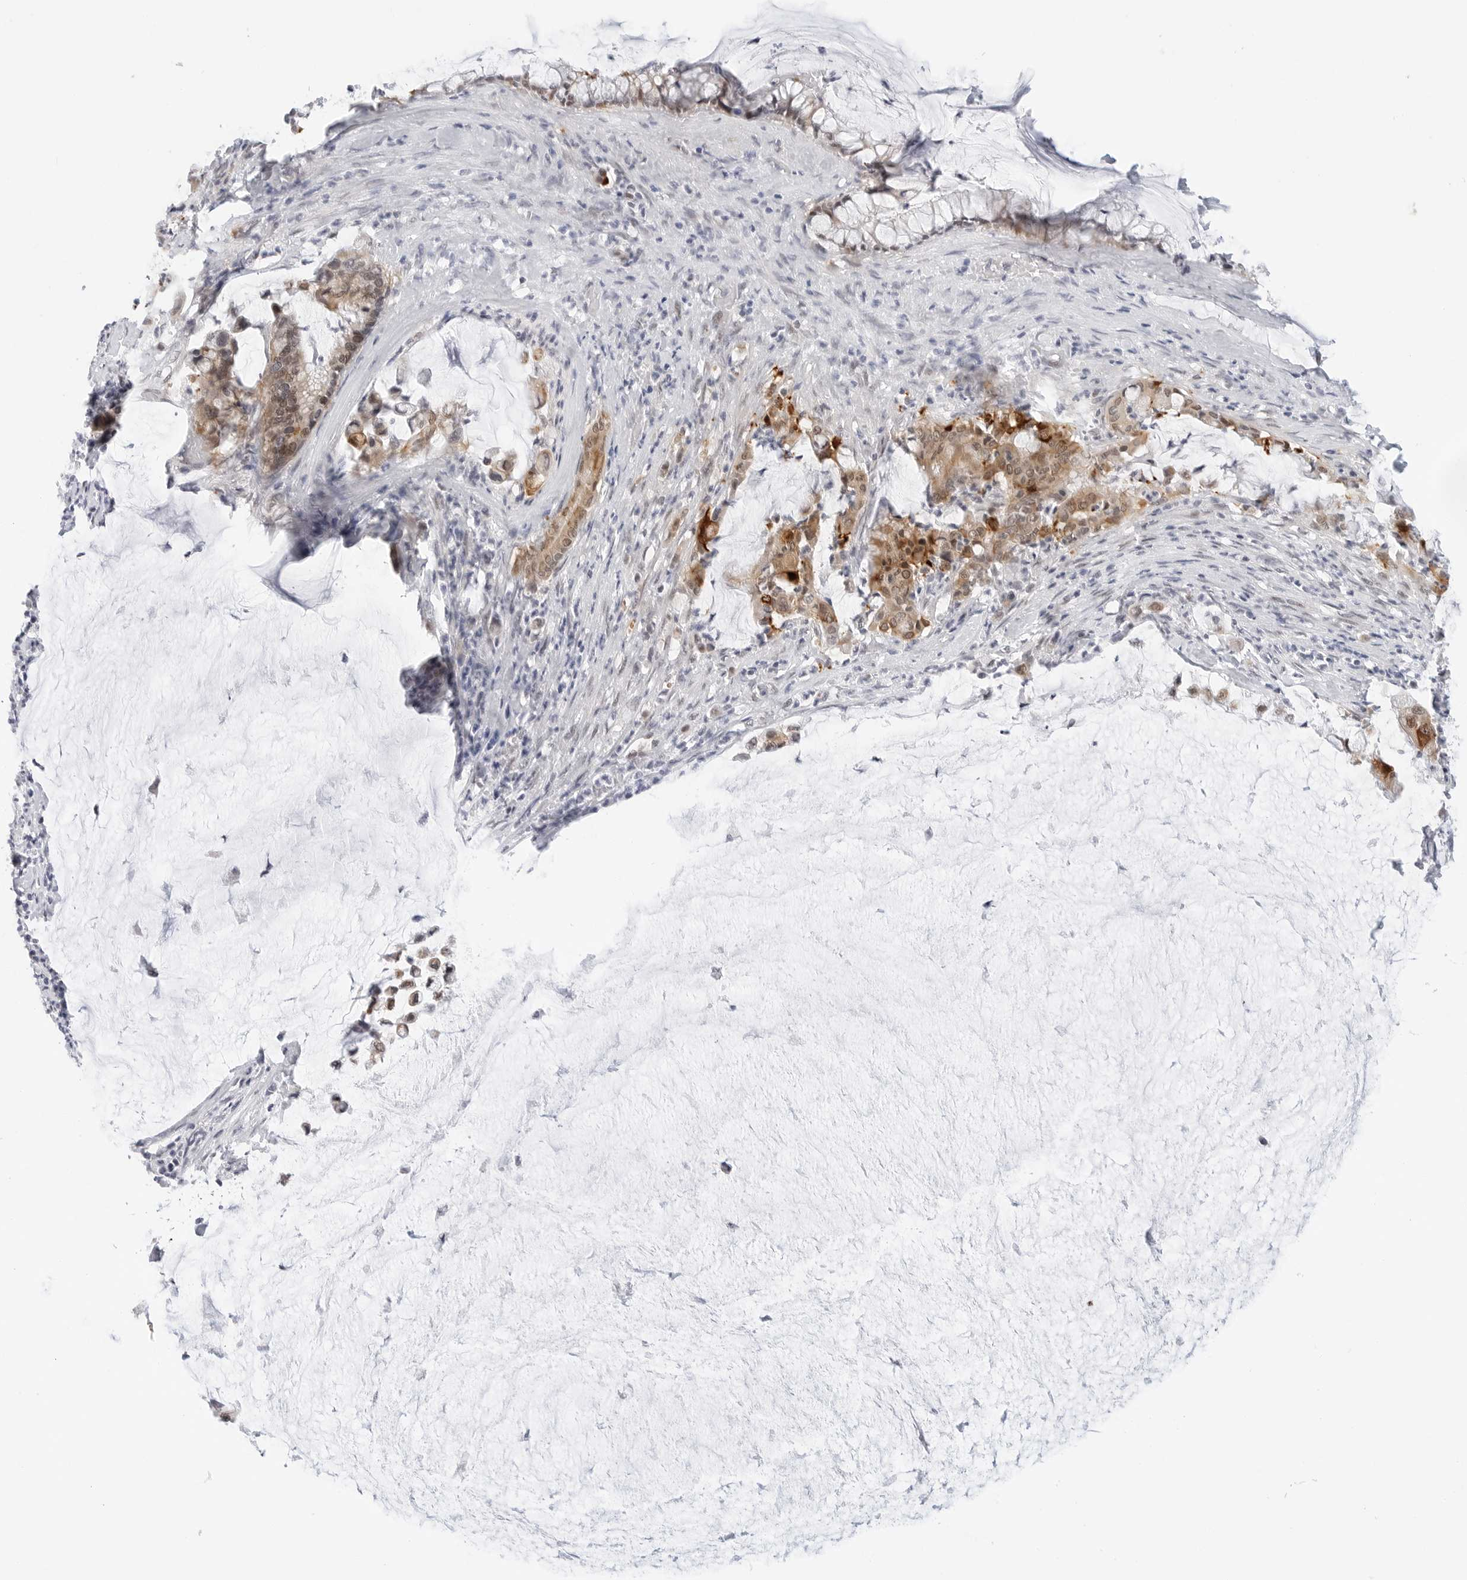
{"staining": {"intensity": "moderate", "quantity": ">75%", "location": "cytoplasmic/membranous,nuclear"}, "tissue": "pancreatic cancer", "cell_type": "Tumor cells", "image_type": "cancer", "snomed": [{"axis": "morphology", "description": "Adenocarcinoma, NOS"}, {"axis": "topography", "description": "Pancreas"}], "caption": "High-magnification brightfield microscopy of adenocarcinoma (pancreatic) stained with DAB (3,3'-diaminobenzidine) (brown) and counterstained with hematoxylin (blue). tumor cells exhibit moderate cytoplasmic/membranous and nuclear staining is identified in about>75% of cells.", "gene": "TSEN2", "patient": {"sex": "male", "age": 41}}